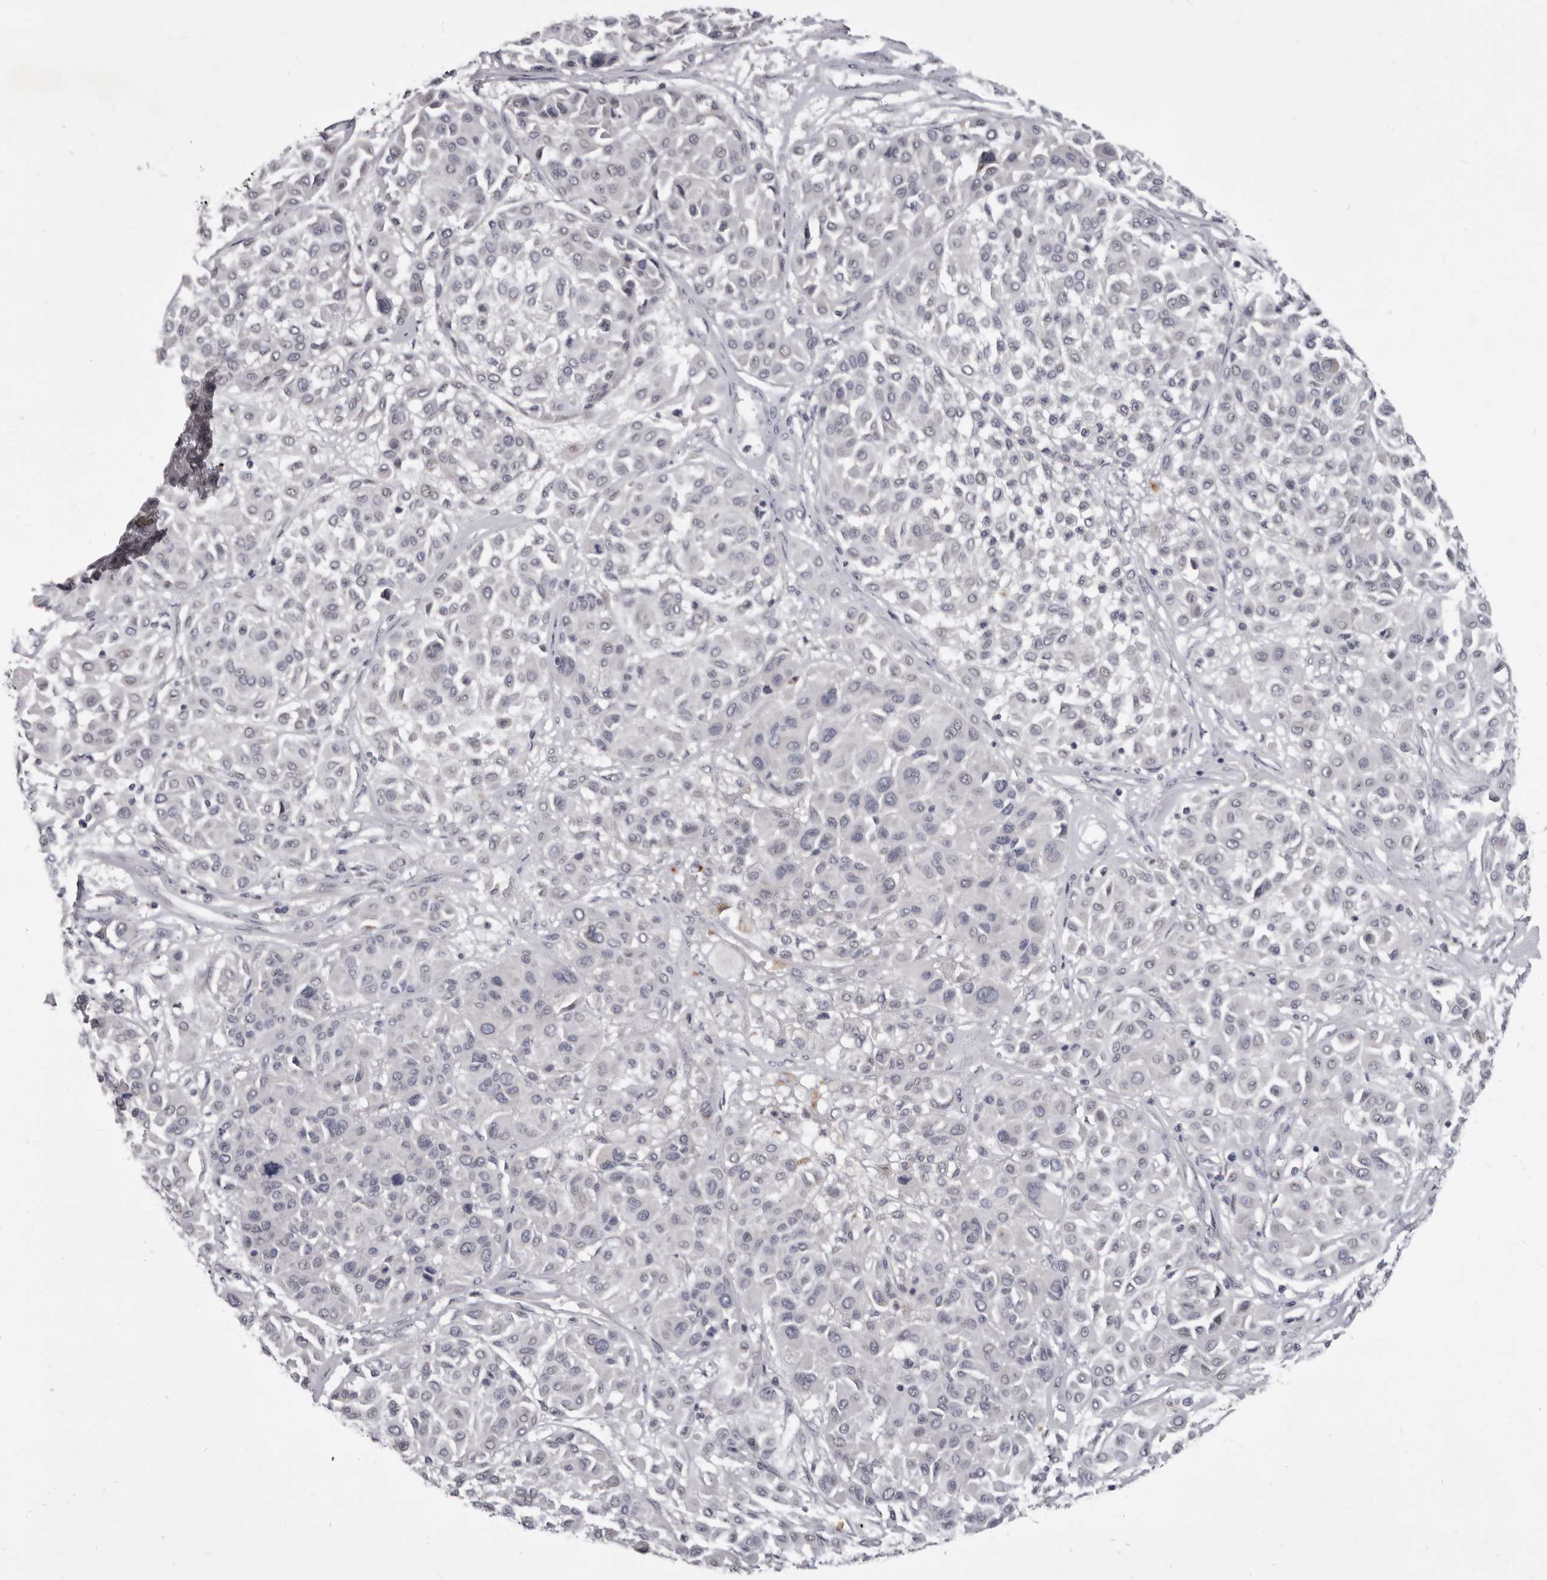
{"staining": {"intensity": "negative", "quantity": "none", "location": "none"}, "tissue": "melanoma", "cell_type": "Tumor cells", "image_type": "cancer", "snomed": [{"axis": "morphology", "description": "Malignant melanoma, Metastatic site"}, {"axis": "topography", "description": "Soft tissue"}], "caption": "Protein analysis of melanoma reveals no significant positivity in tumor cells. Brightfield microscopy of immunohistochemistry stained with DAB (3,3'-diaminobenzidine) (brown) and hematoxylin (blue), captured at high magnification.", "gene": "SULT1E1", "patient": {"sex": "male", "age": 41}}